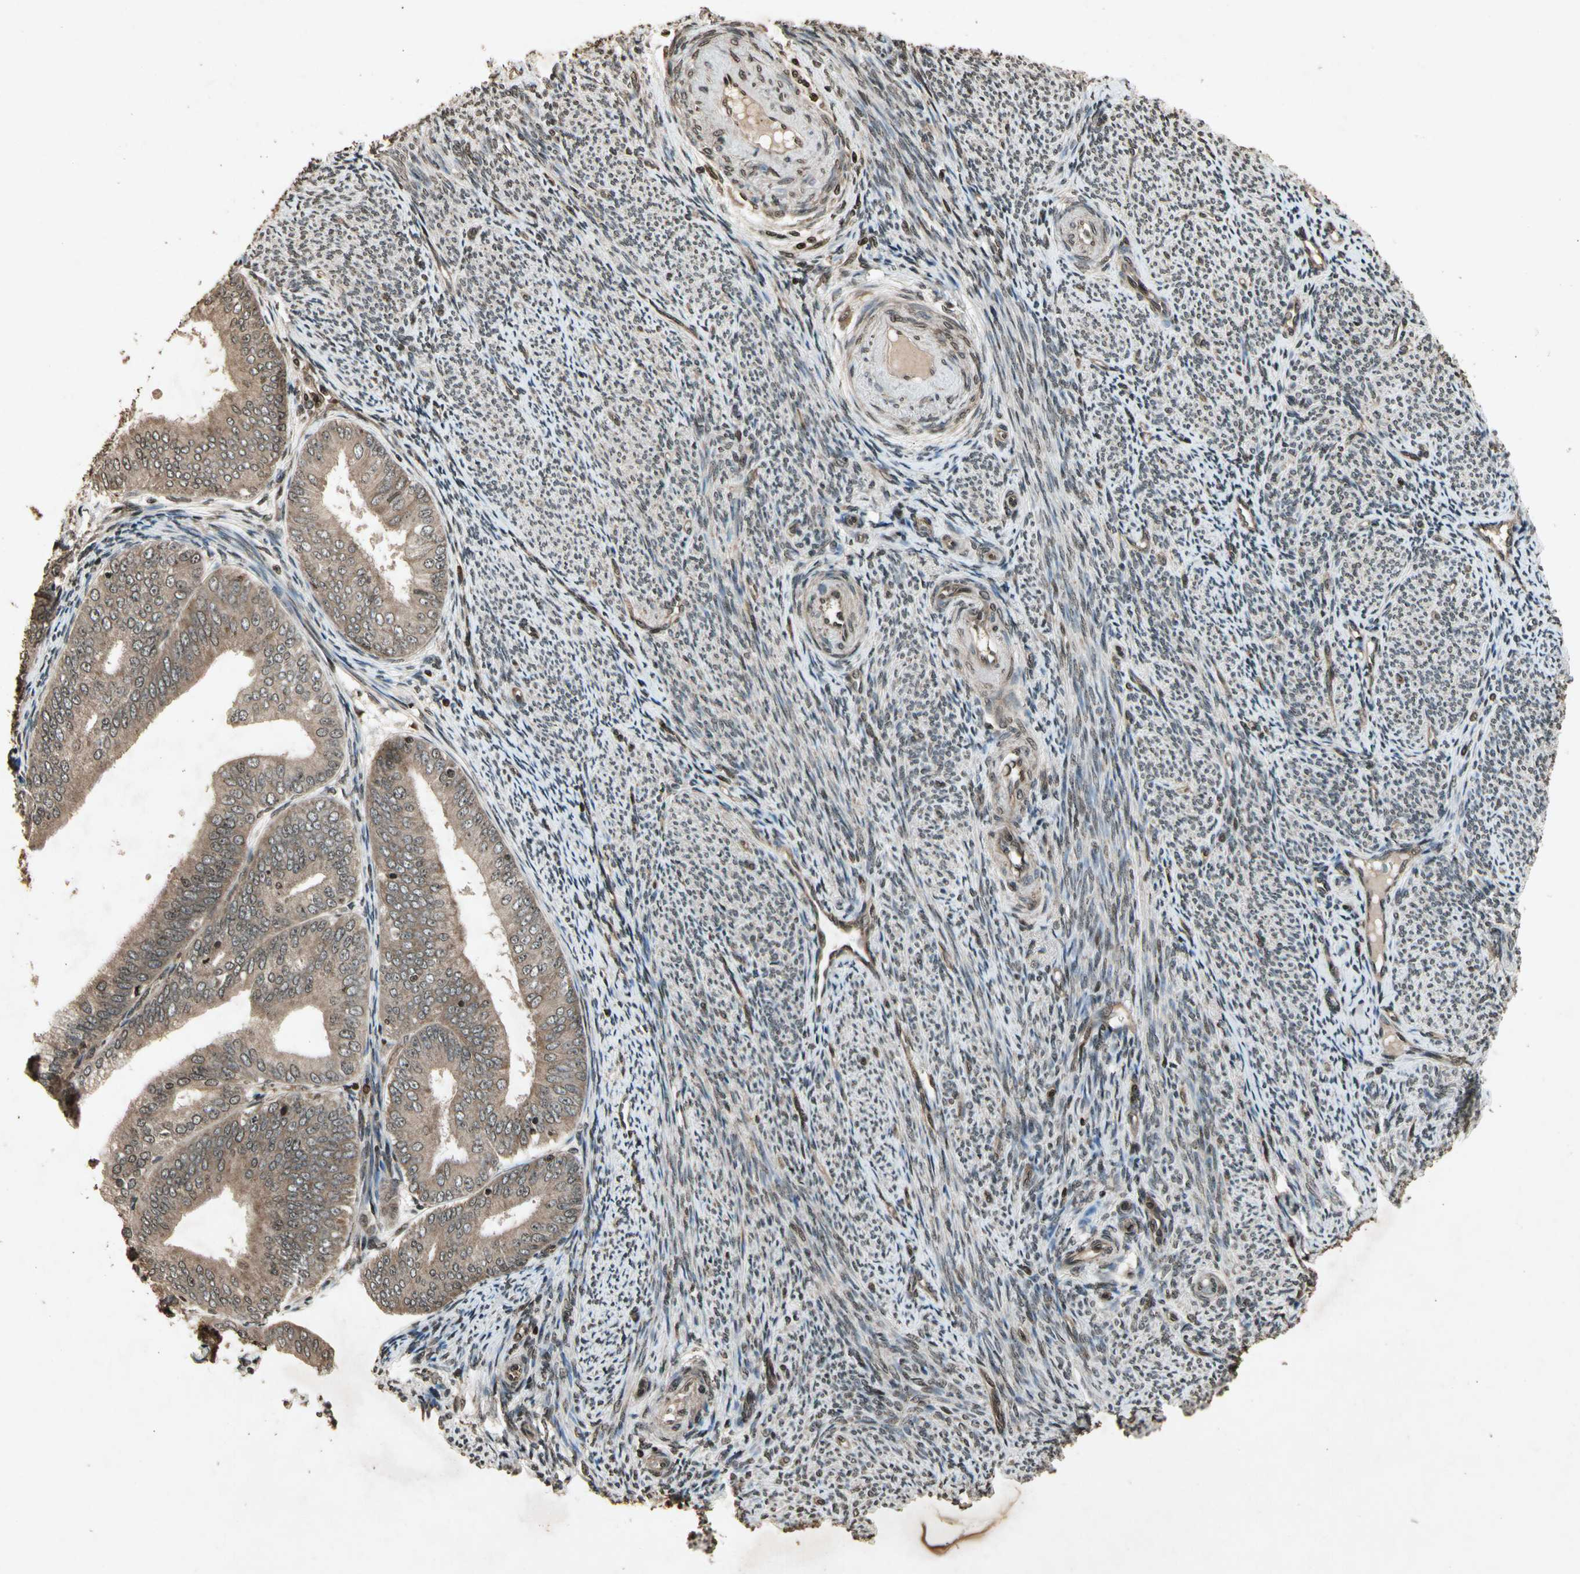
{"staining": {"intensity": "moderate", "quantity": ">75%", "location": "cytoplasmic/membranous"}, "tissue": "endometrial cancer", "cell_type": "Tumor cells", "image_type": "cancer", "snomed": [{"axis": "morphology", "description": "Adenocarcinoma, NOS"}, {"axis": "topography", "description": "Endometrium"}], "caption": "Protein staining shows moderate cytoplasmic/membranous positivity in about >75% of tumor cells in endometrial adenocarcinoma. Ihc stains the protein of interest in brown and the nuclei are stained blue.", "gene": "GLRX", "patient": {"sex": "female", "age": 63}}